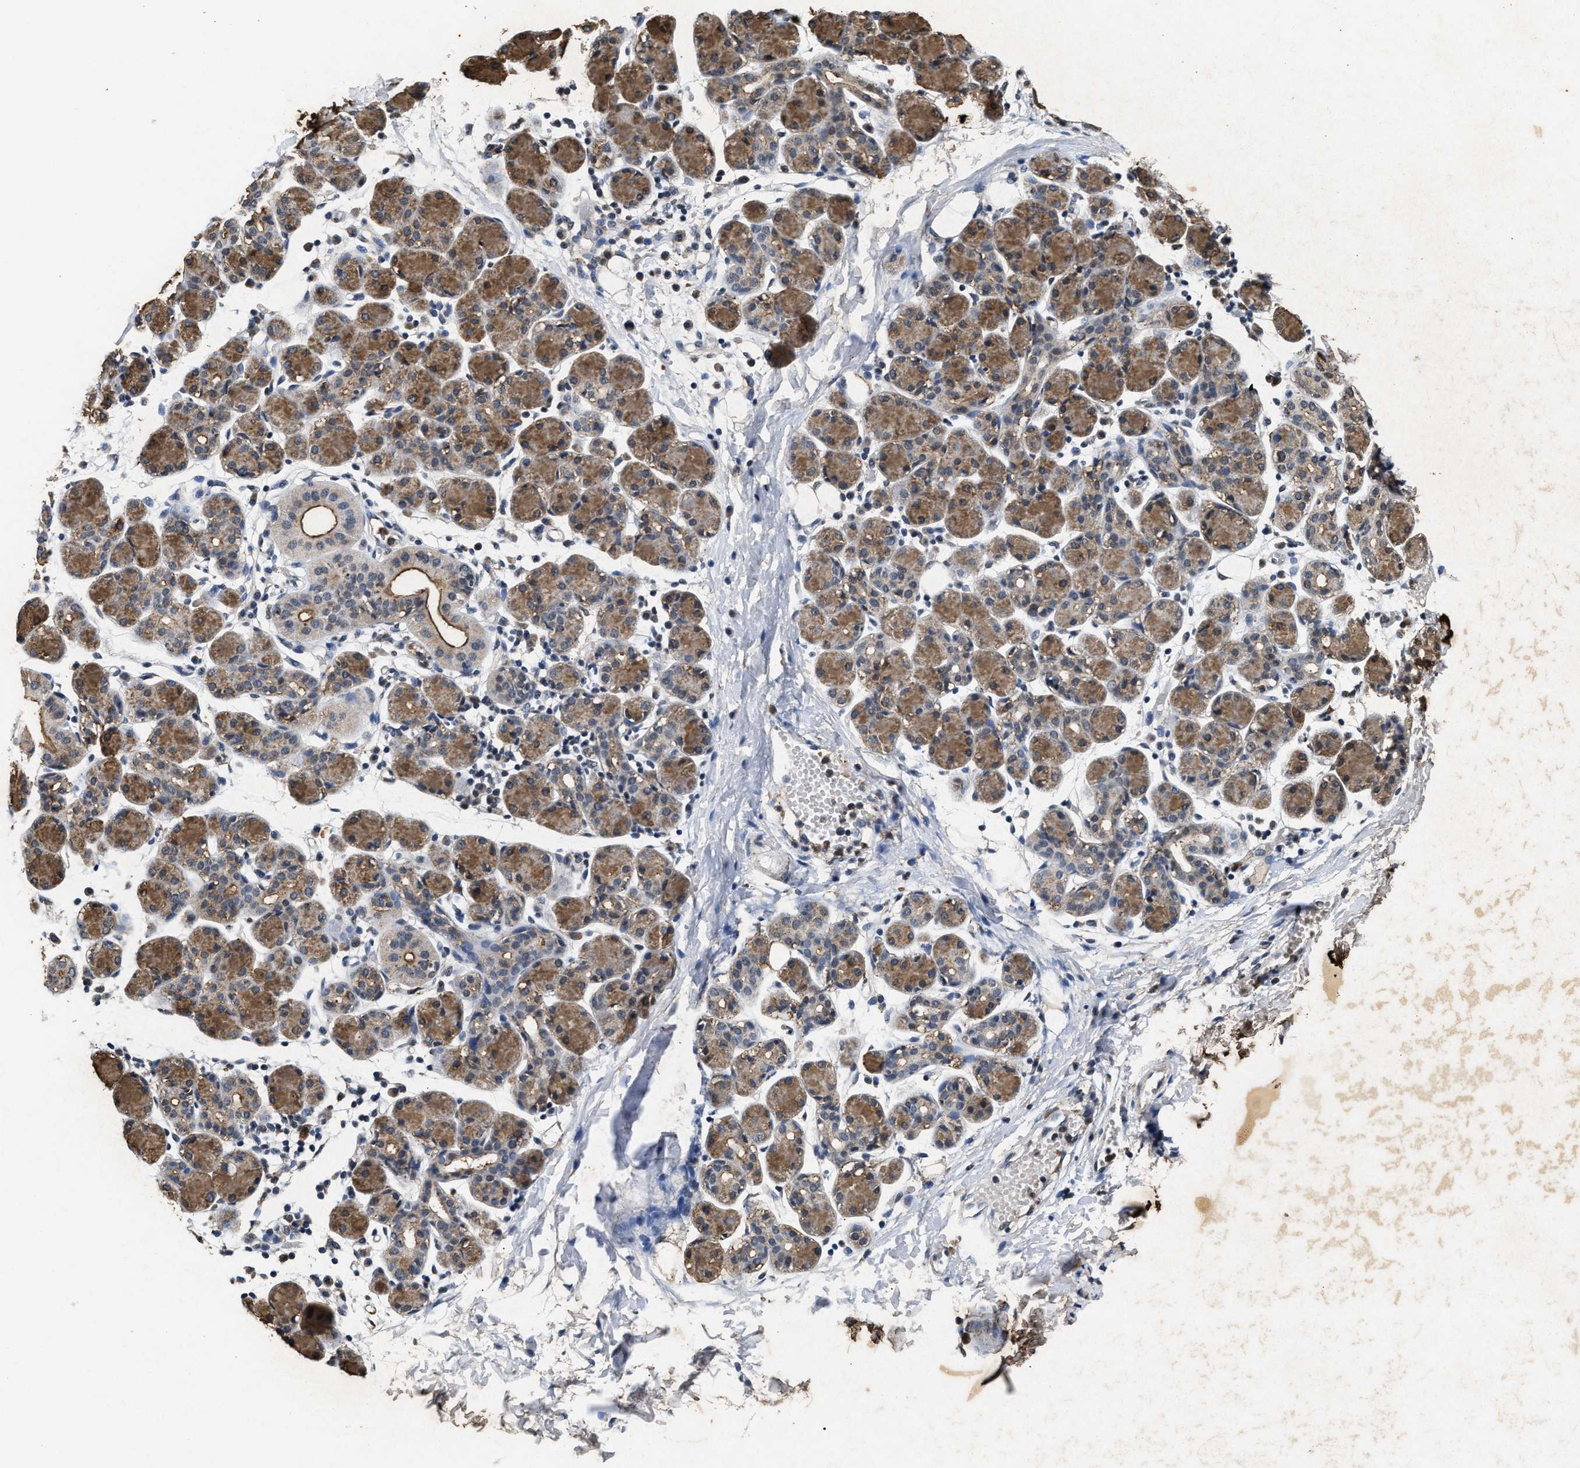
{"staining": {"intensity": "moderate", "quantity": ">75%", "location": "cytoplasmic/membranous"}, "tissue": "salivary gland", "cell_type": "Glandular cells", "image_type": "normal", "snomed": [{"axis": "morphology", "description": "Normal tissue, NOS"}, {"axis": "morphology", "description": "Inflammation, NOS"}, {"axis": "topography", "description": "Lymph node"}, {"axis": "topography", "description": "Salivary gland"}], "caption": "DAB immunohistochemical staining of unremarkable human salivary gland shows moderate cytoplasmic/membranous protein positivity in about >75% of glandular cells.", "gene": "ACOX1", "patient": {"sex": "male", "age": 3}}